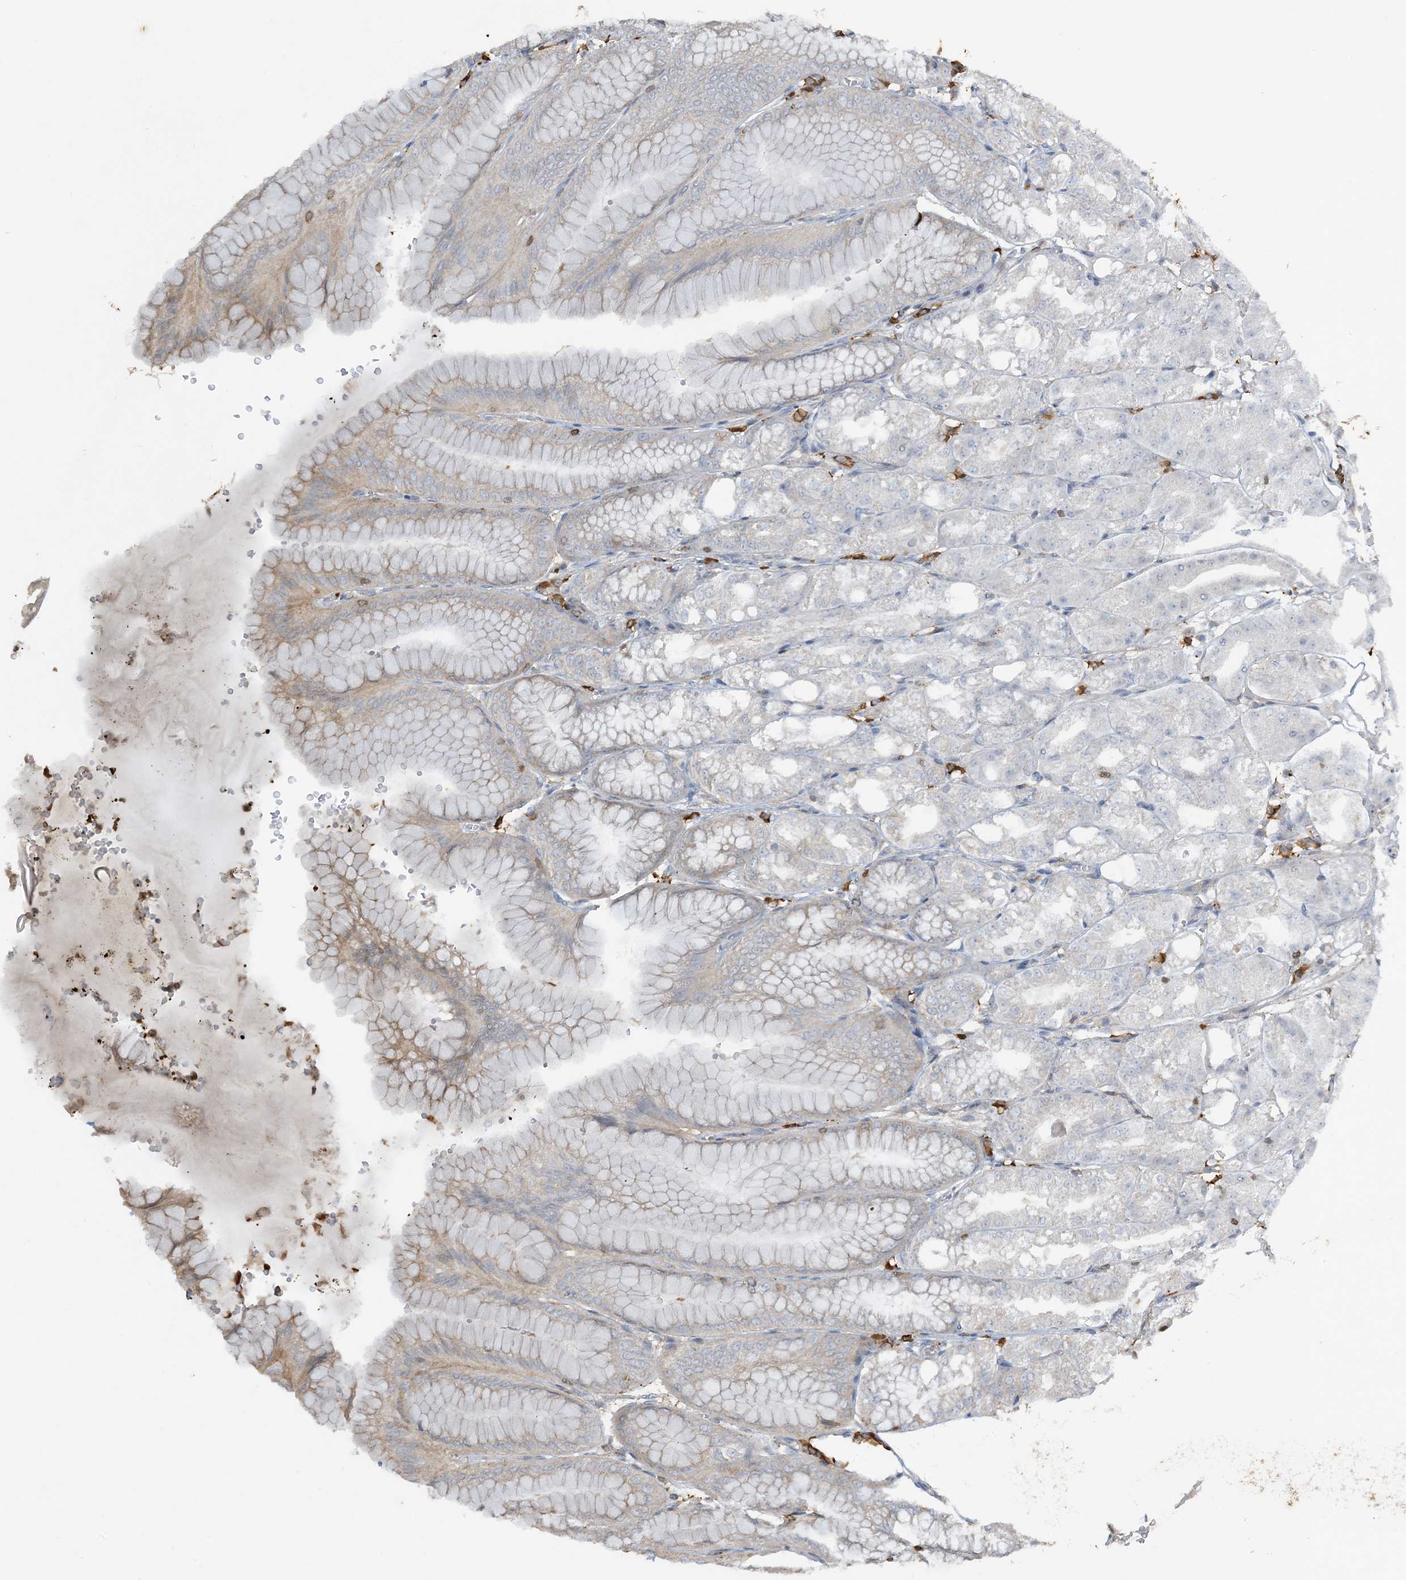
{"staining": {"intensity": "weak", "quantity": "25%-75%", "location": "cytoplasmic/membranous"}, "tissue": "stomach", "cell_type": "Glandular cells", "image_type": "normal", "snomed": [{"axis": "morphology", "description": "Normal tissue, NOS"}, {"axis": "topography", "description": "Stomach, lower"}], "caption": "This is an image of immunohistochemistry (IHC) staining of unremarkable stomach, which shows weak staining in the cytoplasmic/membranous of glandular cells.", "gene": "TMSB4X", "patient": {"sex": "male", "age": 71}}